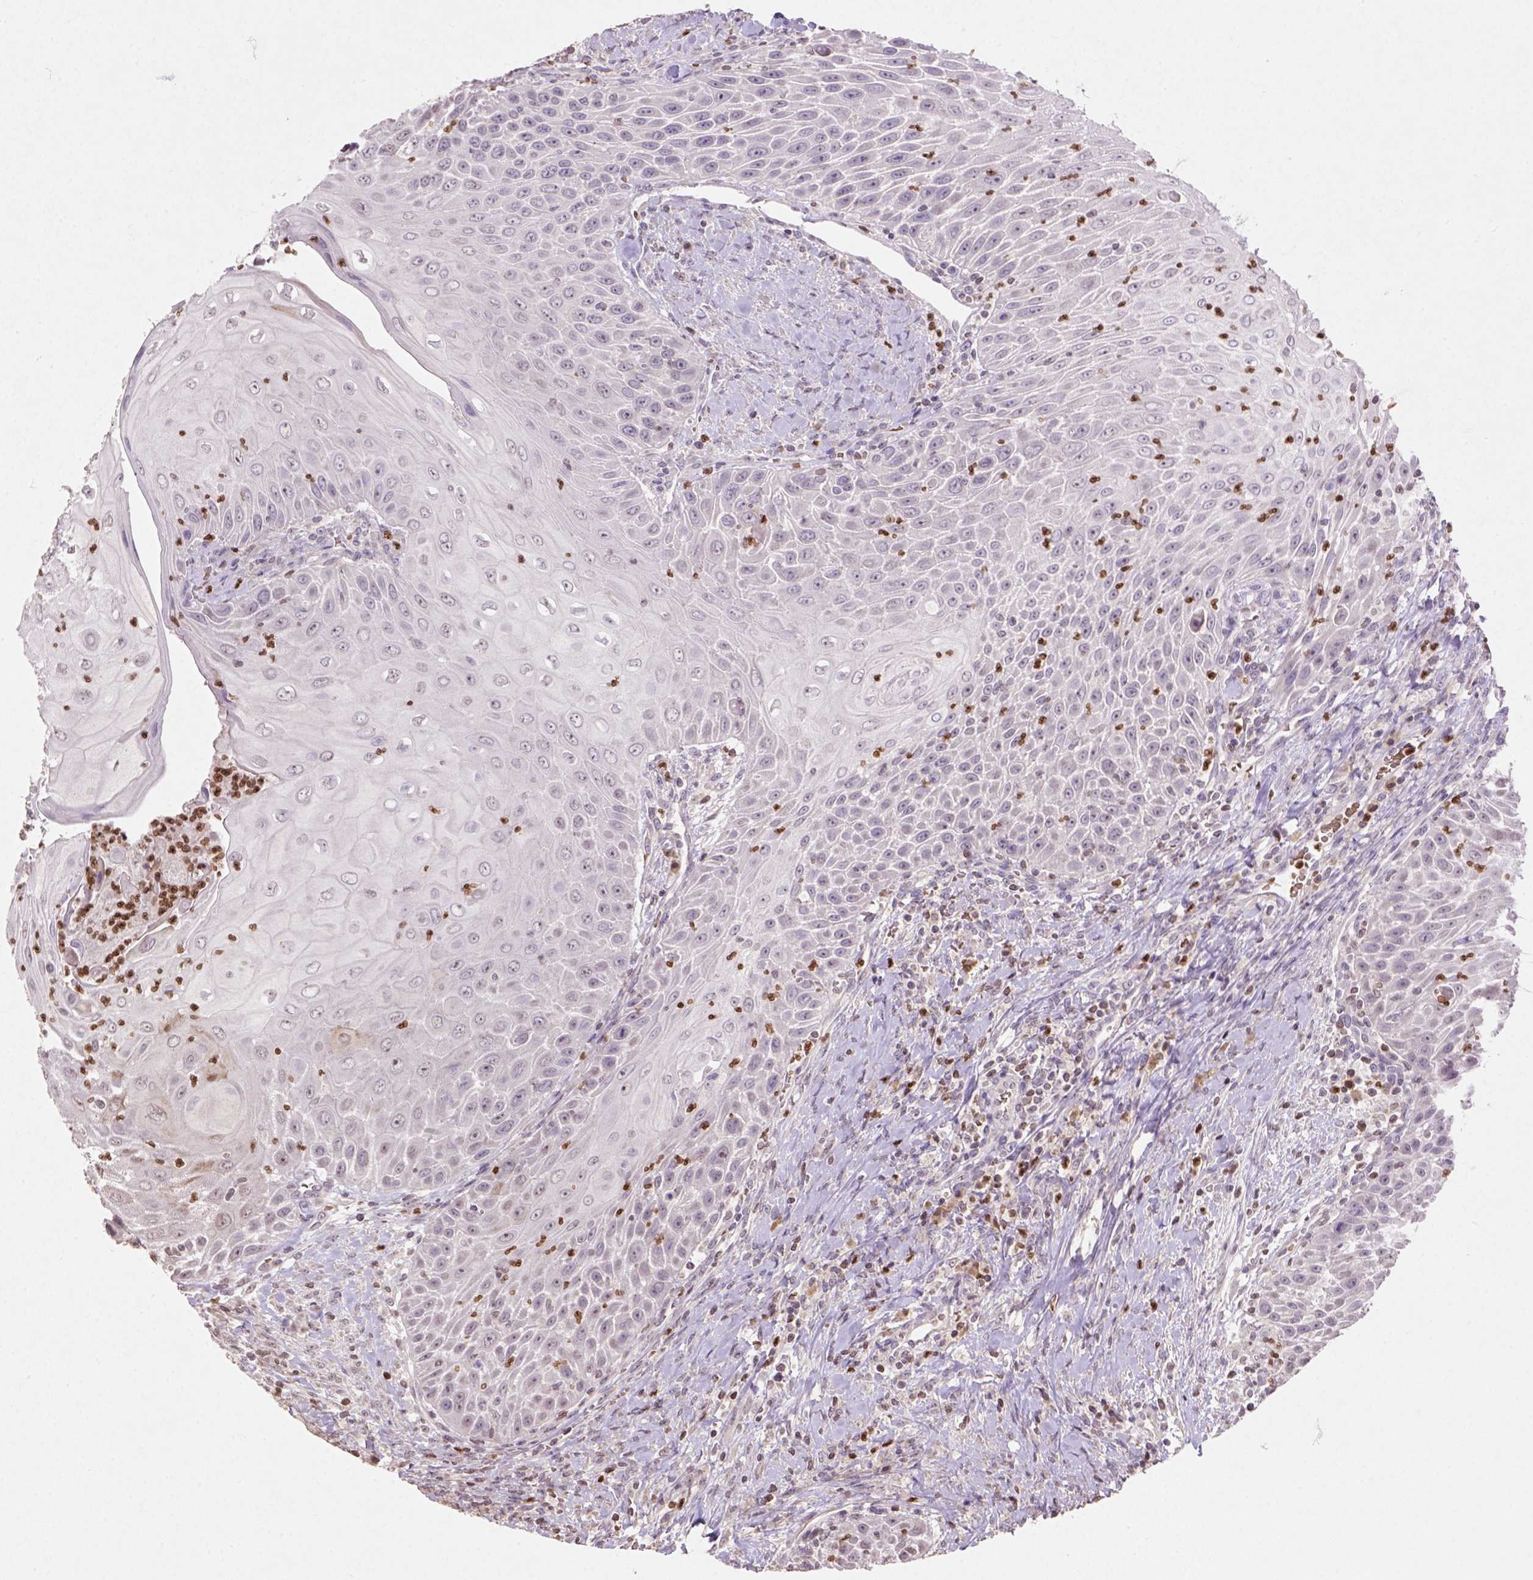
{"staining": {"intensity": "negative", "quantity": "none", "location": "none"}, "tissue": "head and neck cancer", "cell_type": "Tumor cells", "image_type": "cancer", "snomed": [{"axis": "morphology", "description": "Squamous cell carcinoma, NOS"}, {"axis": "topography", "description": "Head-Neck"}], "caption": "DAB immunohistochemical staining of human head and neck cancer (squamous cell carcinoma) reveals no significant staining in tumor cells.", "gene": "NUDT3", "patient": {"sex": "male", "age": 69}}